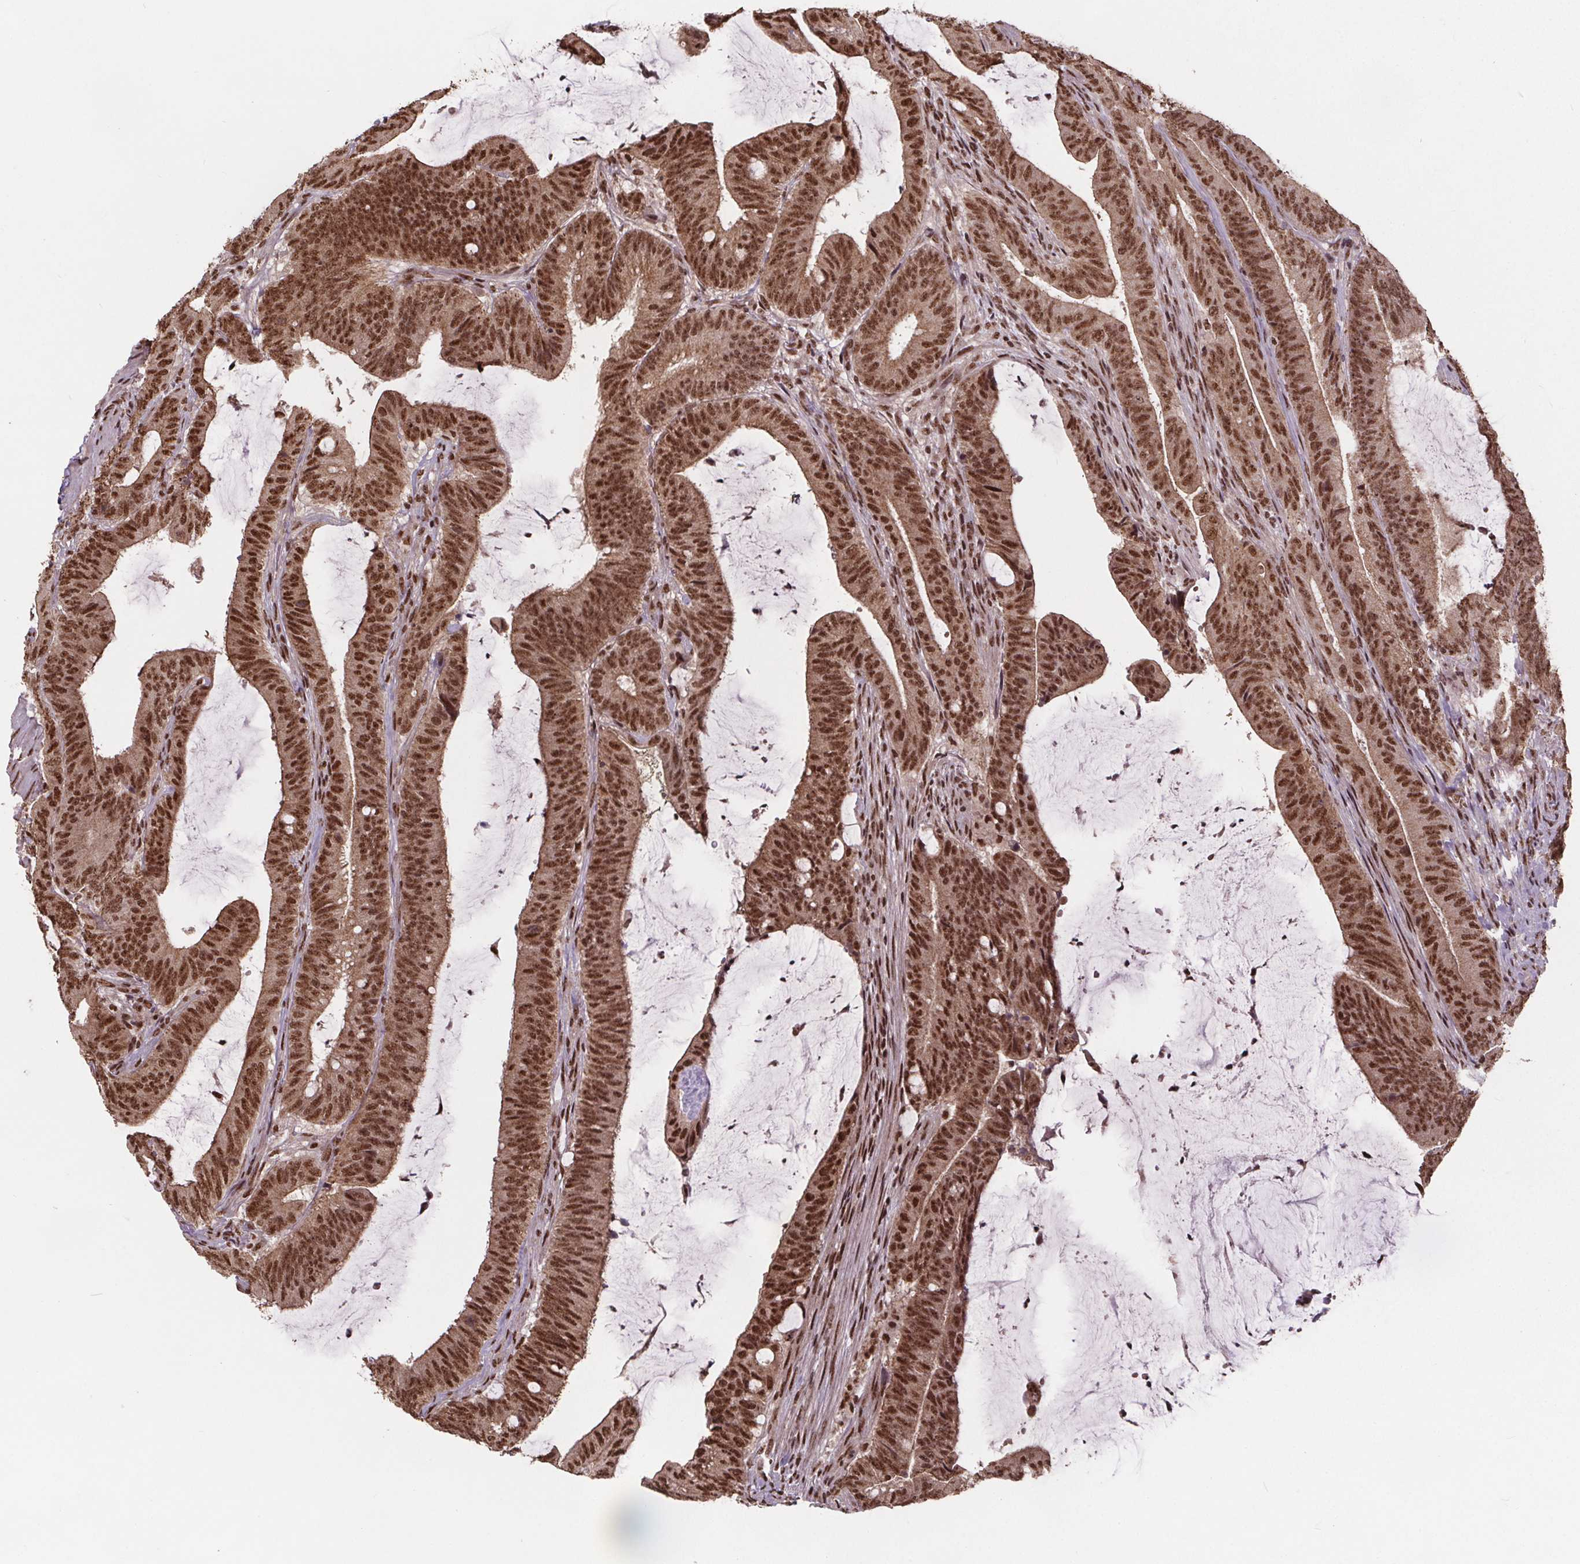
{"staining": {"intensity": "moderate", "quantity": ">75%", "location": "nuclear"}, "tissue": "colorectal cancer", "cell_type": "Tumor cells", "image_type": "cancer", "snomed": [{"axis": "morphology", "description": "Adenocarcinoma, NOS"}, {"axis": "topography", "description": "Colon"}], "caption": "Human colorectal cancer (adenocarcinoma) stained with a brown dye exhibits moderate nuclear positive expression in about >75% of tumor cells.", "gene": "JARID2", "patient": {"sex": "female", "age": 43}}